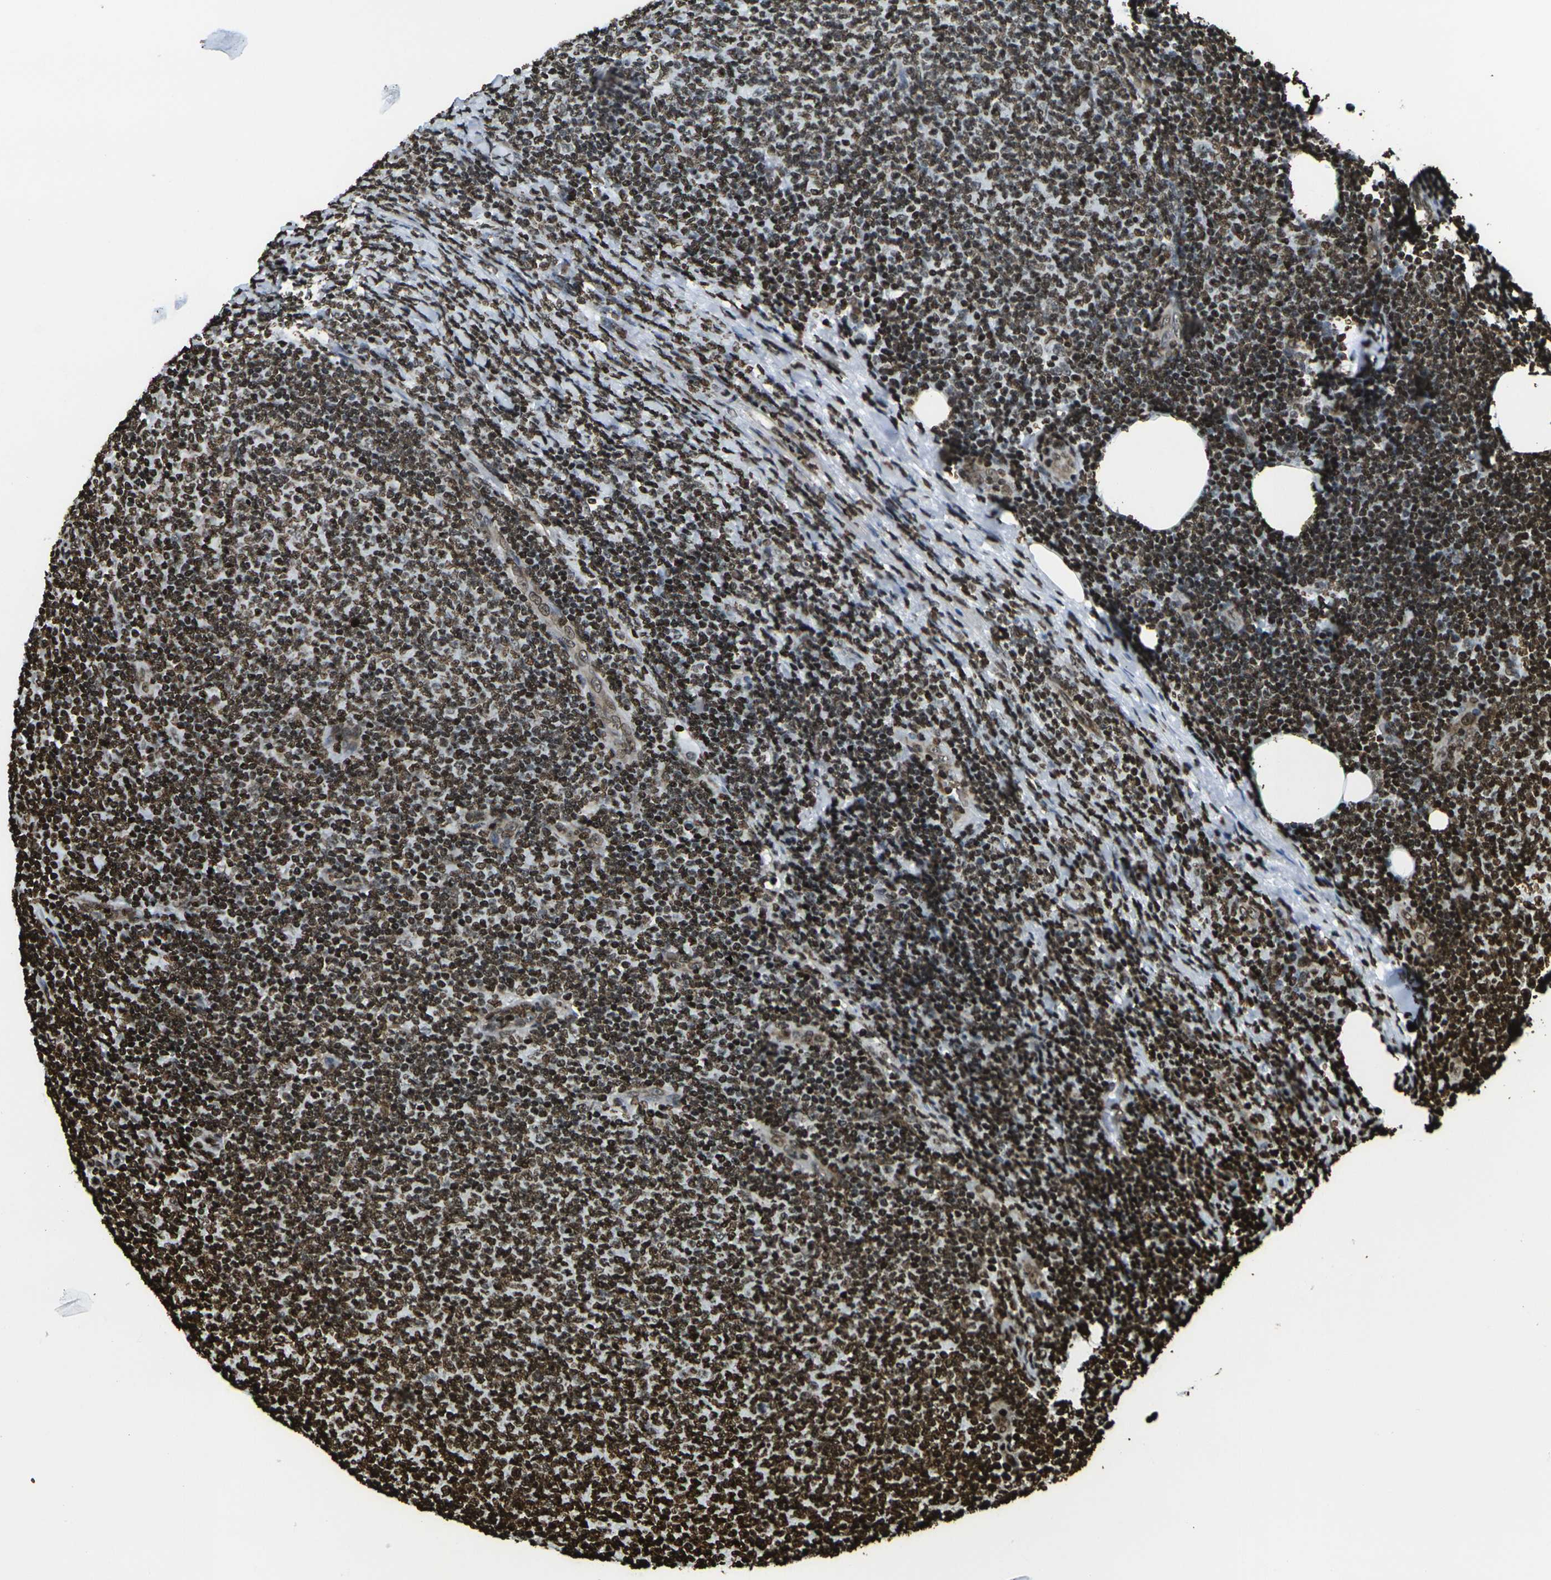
{"staining": {"intensity": "strong", "quantity": ">75%", "location": "nuclear"}, "tissue": "lymphoma", "cell_type": "Tumor cells", "image_type": "cancer", "snomed": [{"axis": "morphology", "description": "Malignant lymphoma, non-Hodgkin's type, Low grade"}, {"axis": "topography", "description": "Lymph node"}], "caption": "Human malignant lymphoma, non-Hodgkin's type (low-grade) stained for a protein (brown) displays strong nuclear positive expression in about >75% of tumor cells.", "gene": "H1-2", "patient": {"sex": "male", "age": 66}}